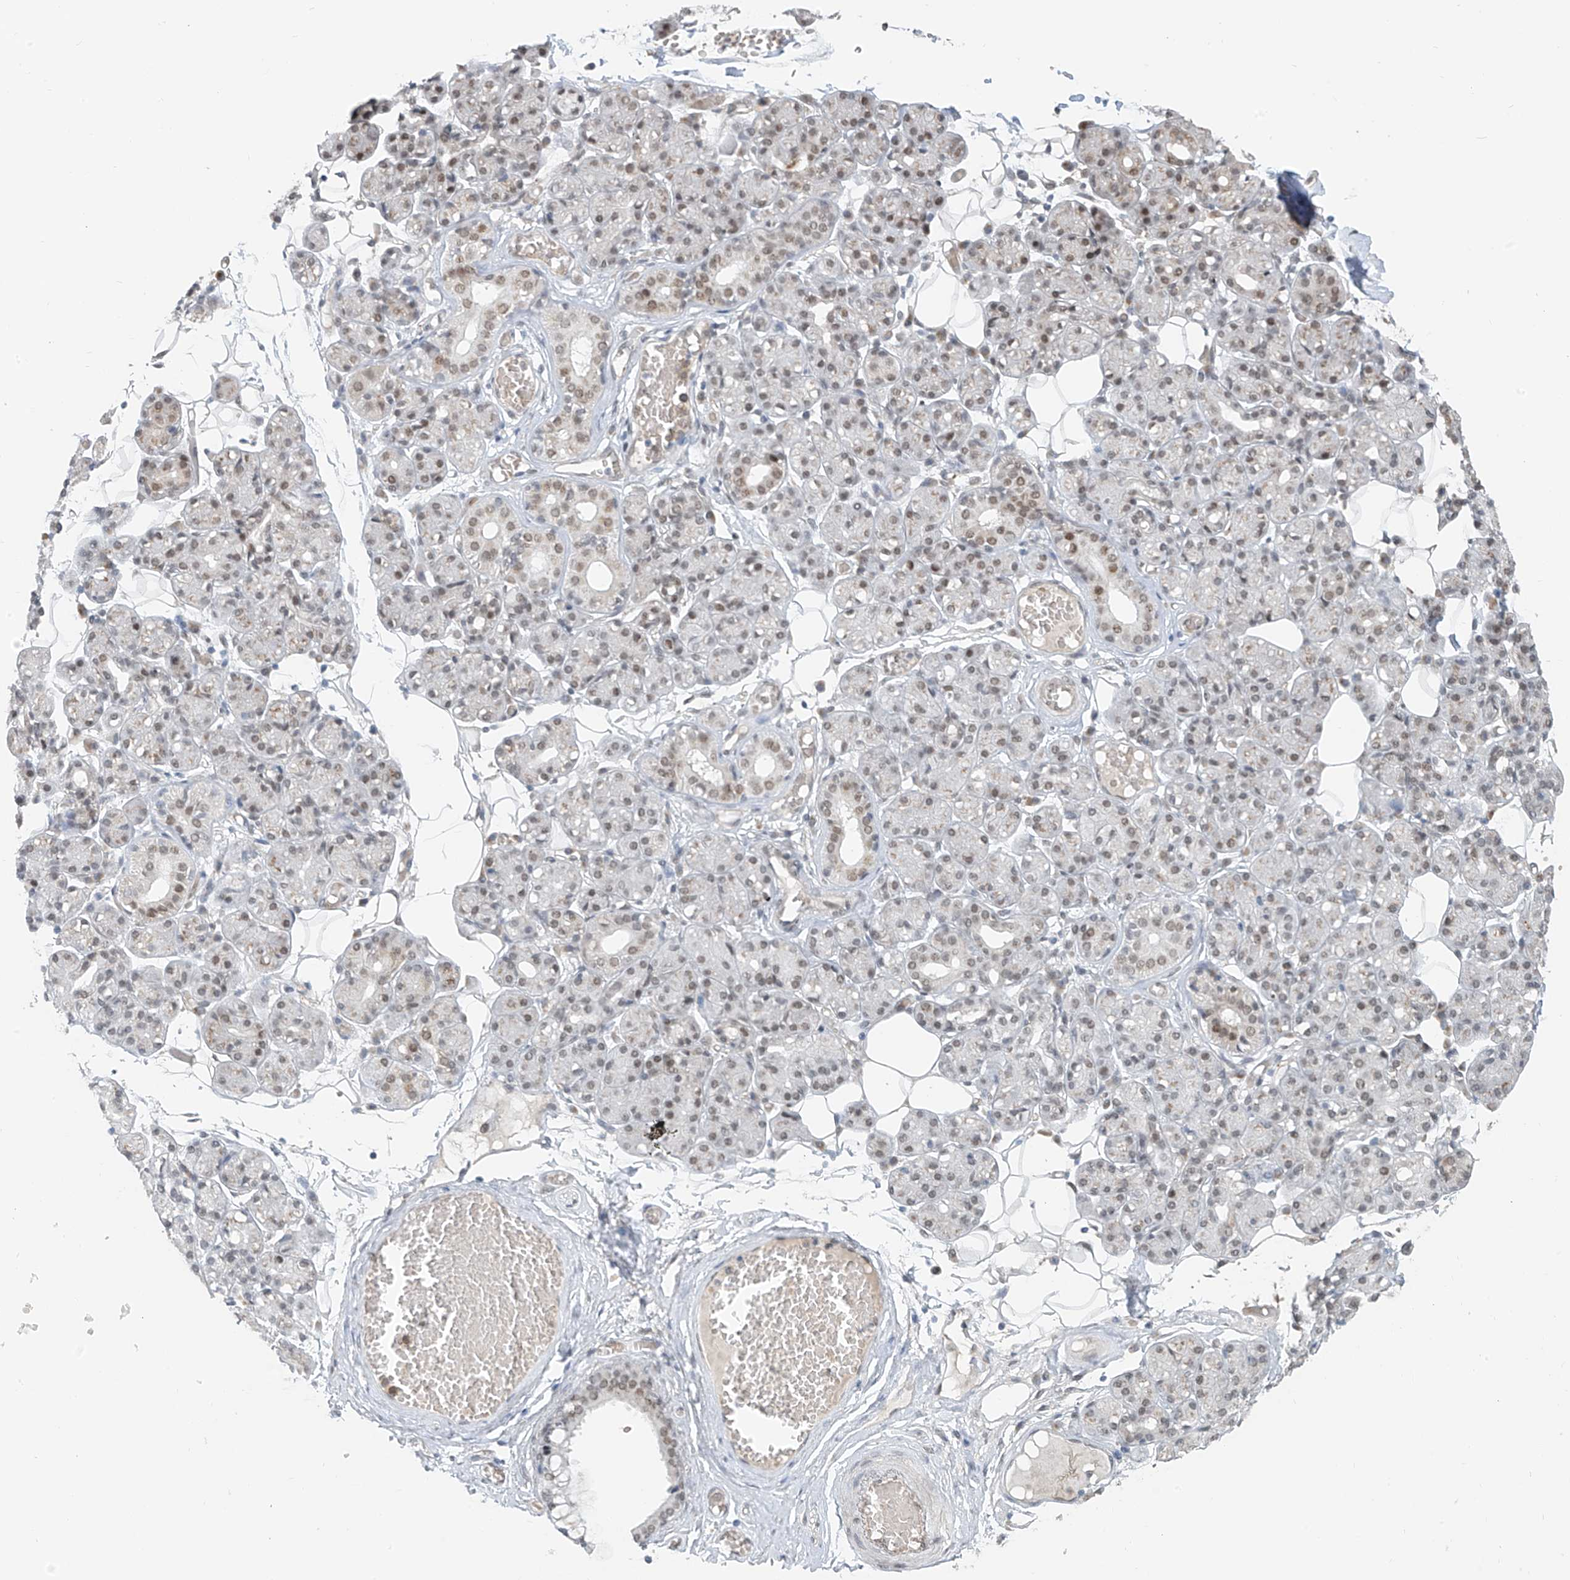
{"staining": {"intensity": "weak", "quantity": ">75%", "location": "nuclear"}, "tissue": "salivary gland", "cell_type": "Glandular cells", "image_type": "normal", "snomed": [{"axis": "morphology", "description": "Normal tissue, NOS"}, {"axis": "topography", "description": "Salivary gland"}], "caption": "High-power microscopy captured an immunohistochemistry photomicrograph of normal salivary gland, revealing weak nuclear positivity in approximately >75% of glandular cells.", "gene": "MCM9", "patient": {"sex": "male", "age": 63}}